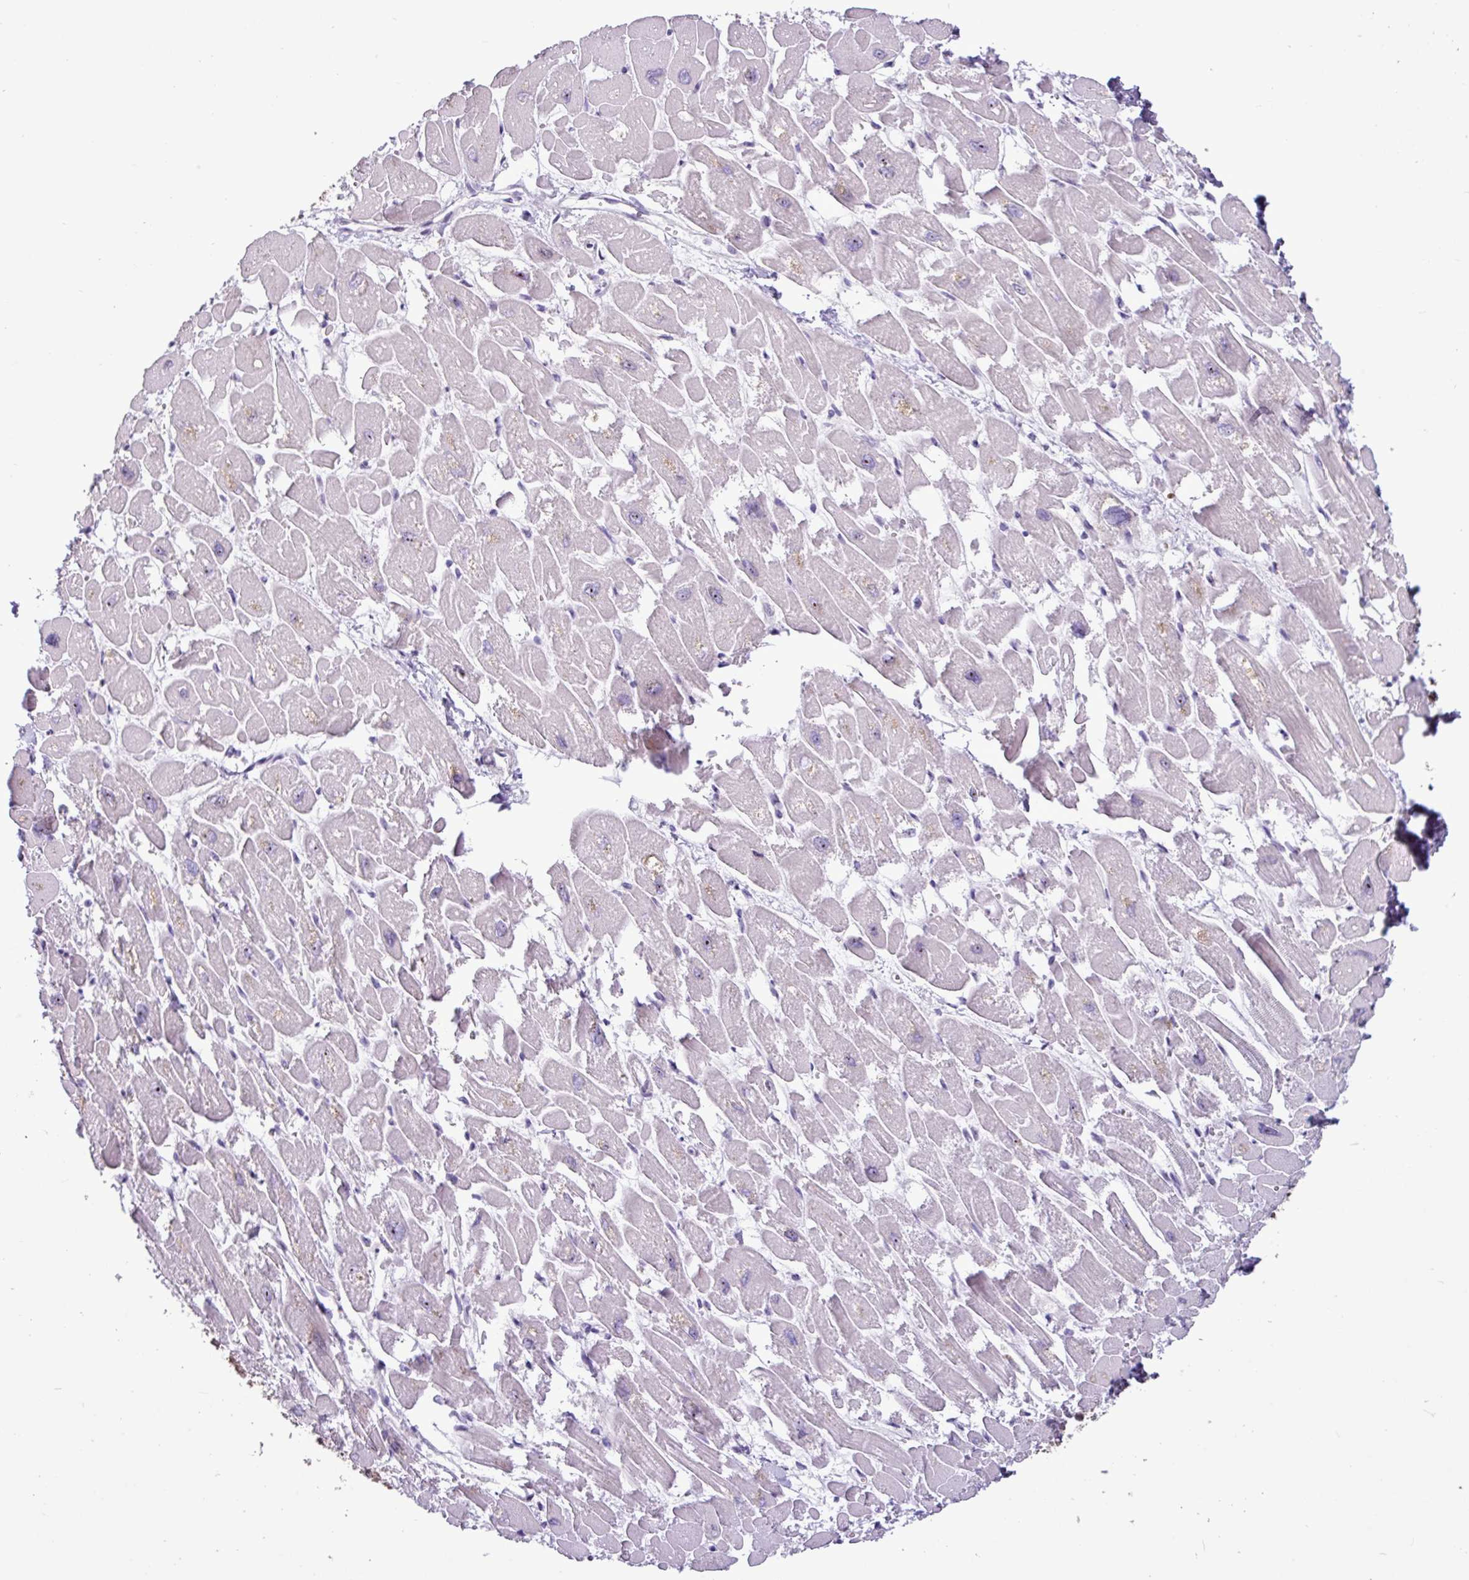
{"staining": {"intensity": "weak", "quantity": "25%-75%", "location": "nuclear"}, "tissue": "heart muscle", "cell_type": "Cardiomyocytes", "image_type": "normal", "snomed": [{"axis": "morphology", "description": "Normal tissue, NOS"}, {"axis": "topography", "description": "Heart"}], "caption": "Protein staining demonstrates weak nuclear positivity in about 25%-75% of cardiomyocytes in normal heart muscle. (Brightfield microscopy of DAB IHC at high magnification).", "gene": "UTP18", "patient": {"sex": "male", "age": 54}}